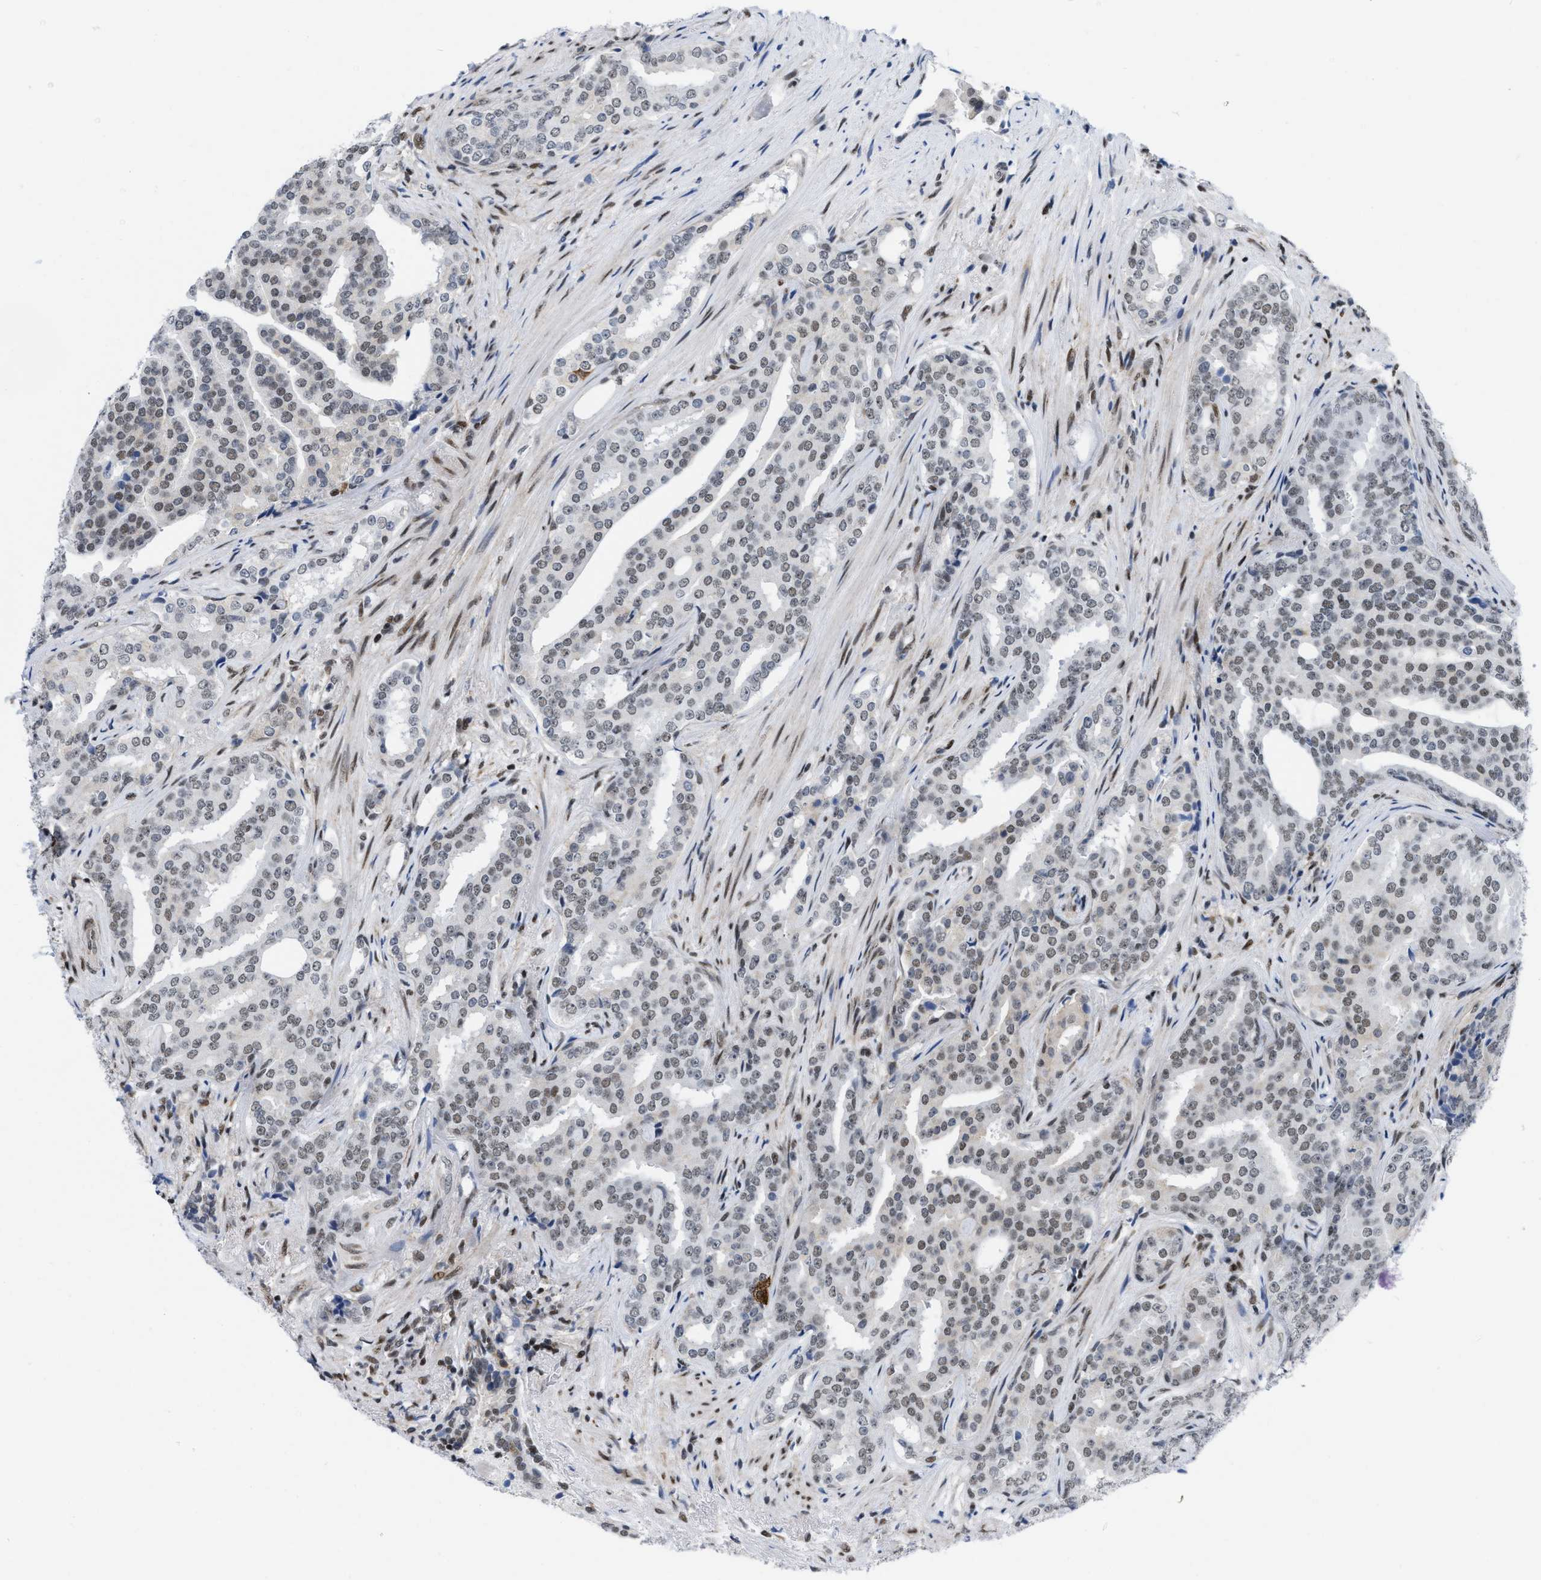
{"staining": {"intensity": "weak", "quantity": "25%-75%", "location": "nuclear"}, "tissue": "prostate cancer", "cell_type": "Tumor cells", "image_type": "cancer", "snomed": [{"axis": "morphology", "description": "Adenocarcinoma, High grade"}, {"axis": "topography", "description": "Prostate"}], "caption": "Protein staining by immunohistochemistry (IHC) shows weak nuclear positivity in approximately 25%-75% of tumor cells in prostate cancer (adenocarcinoma (high-grade)).", "gene": "MIER1", "patient": {"sex": "male", "age": 71}}